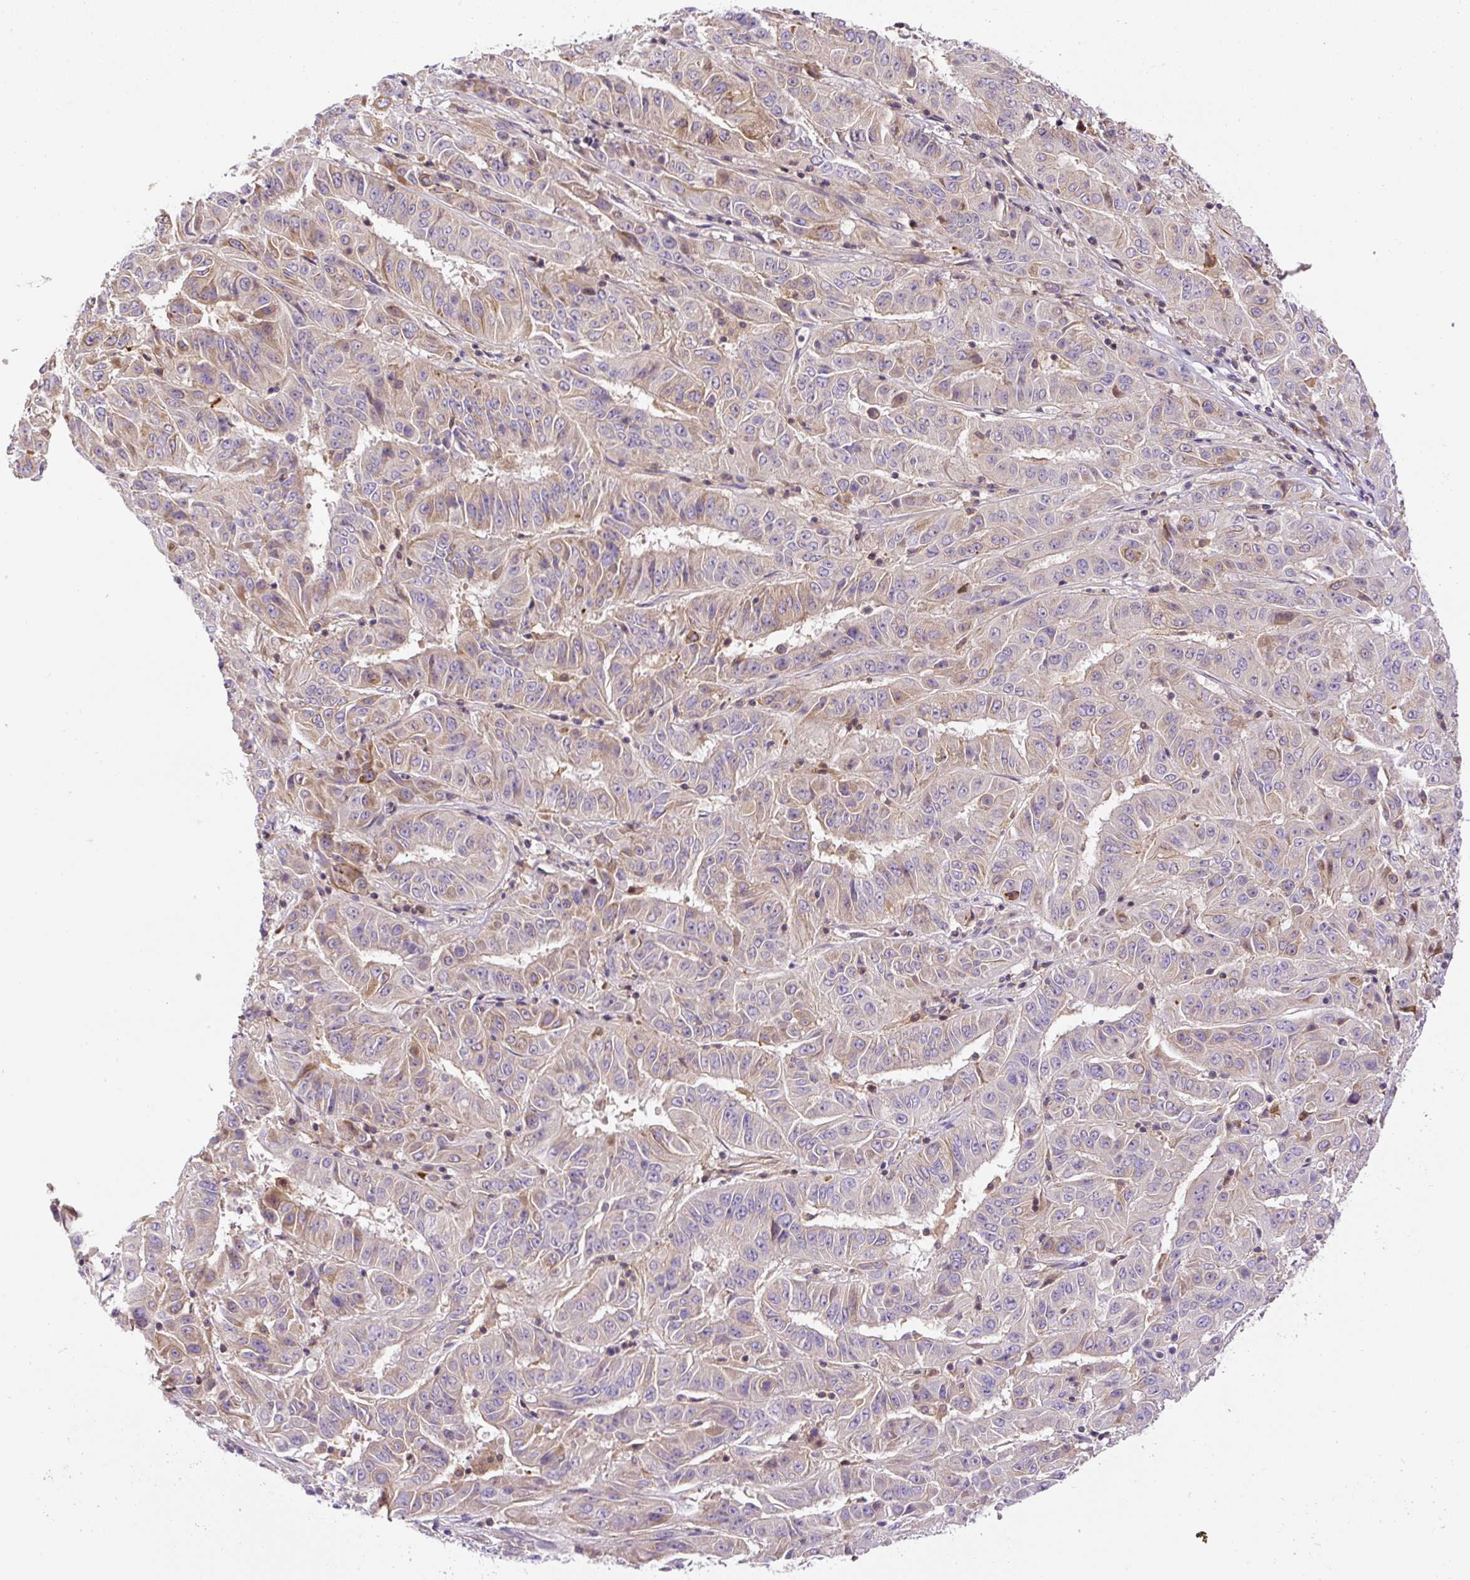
{"staining": {"intensity": "negative", "quantity": "none", "location": "none"}, "tissue": "pancreatic cancer", "cell_type": "Tumor cells", "image_type": "cancer", "snomed": [{"axis": "morphology", "description": "Adenocarcinoma, NOS"}, {"axis": "topography", "description": "Pancreas"}], "caption": "Tumor cells are negative for brown protein staining in pancreatic adenocarcinoma.", "gene": "CCDC28A", "patient": {"sex": "male", "age": 63}}